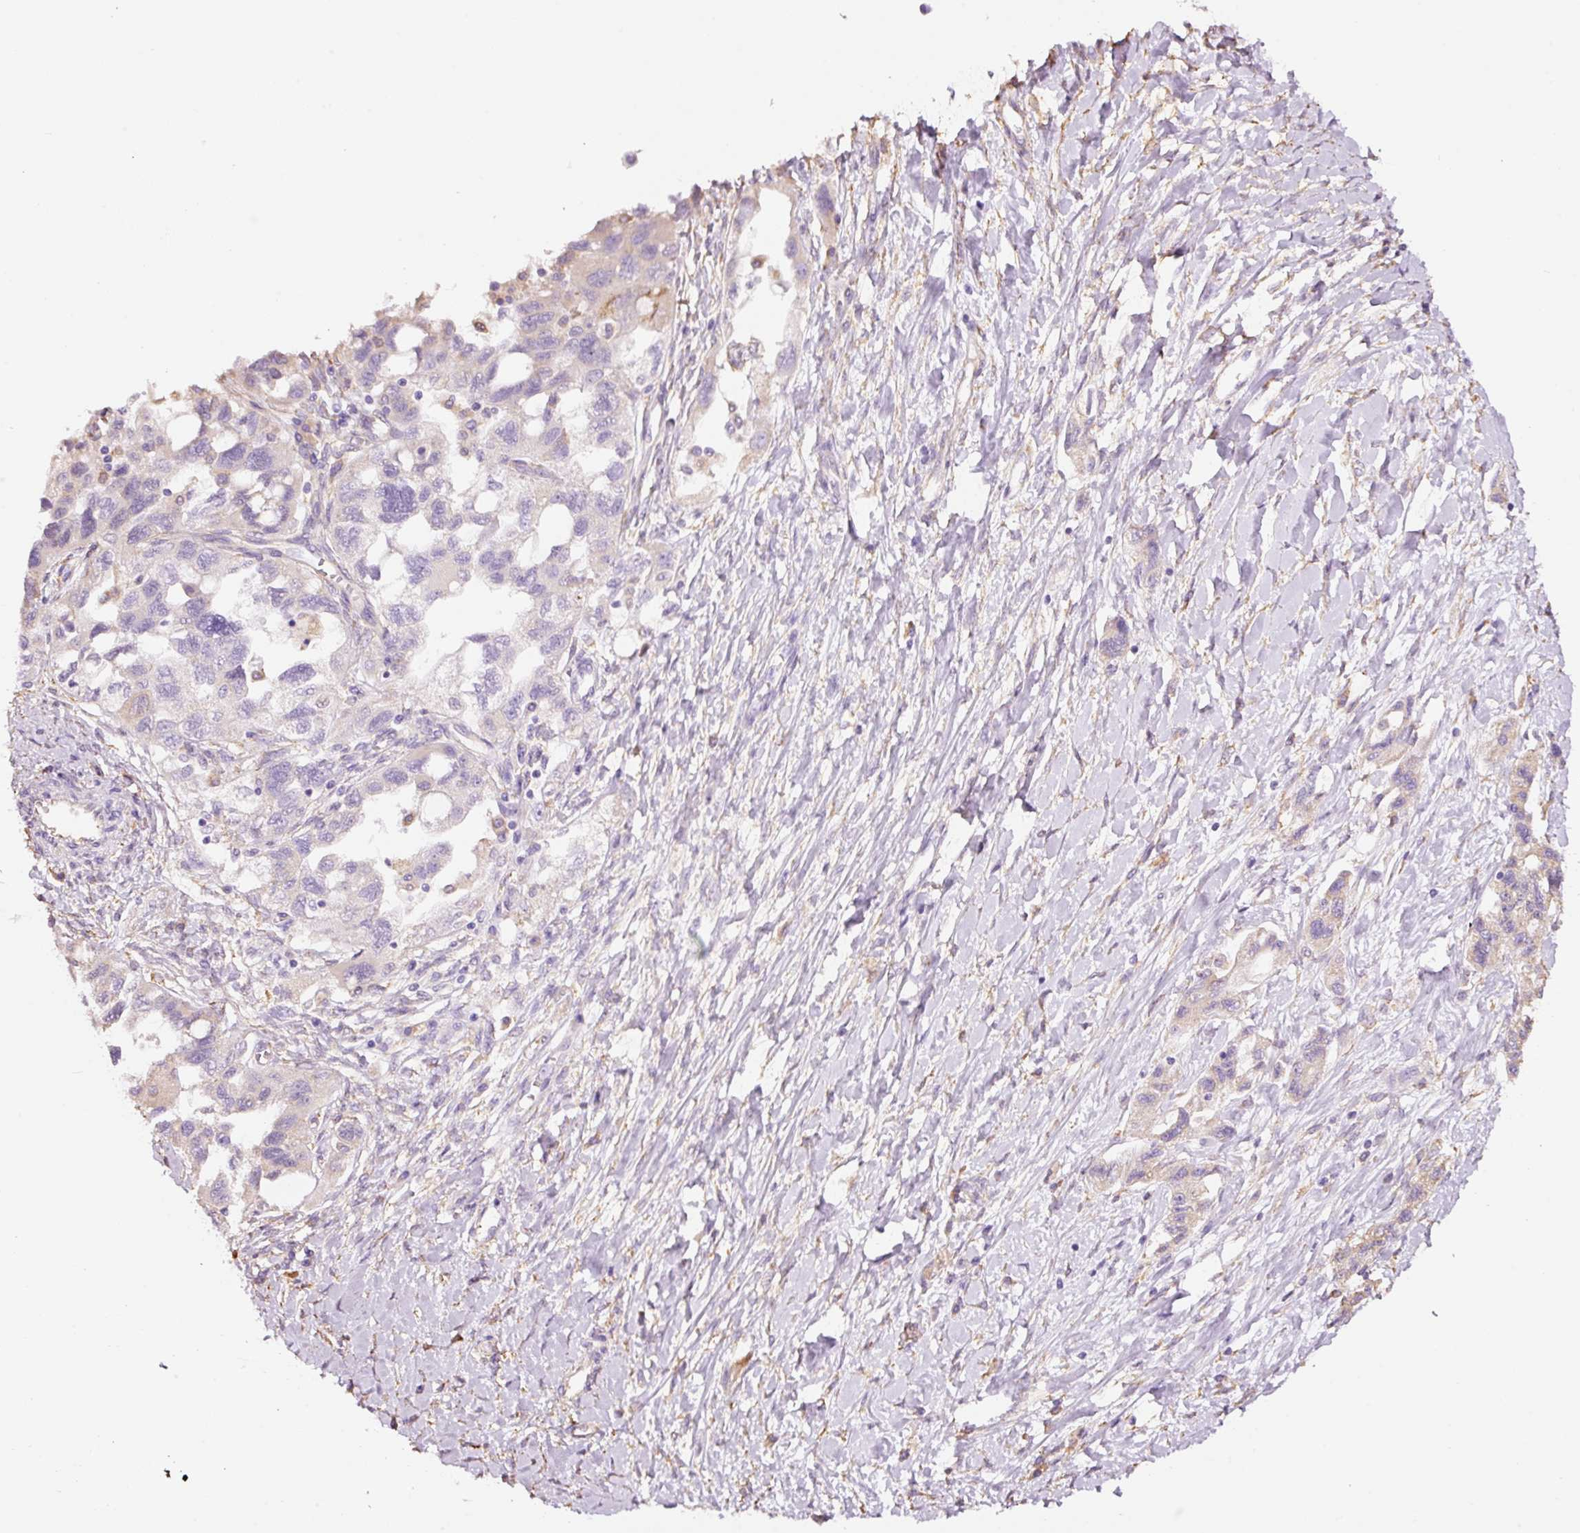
{"staining": {"intensity": "negative", "quantity": "none", "location": "none"}, "tissue": "ovarian cancer", "cell_type": "Tumor cells", "image_type": "cancer", "snomed": [{"axis": "morphology", "description": "Carcinoma, NOS"}, {"axis": "morphology", "description": "Cystadenocarcinoma, serous, NOS"}, {"axis": "topography", "description": "Ovary"}], "caption": "Ovarian serous cystadenocarcinoma was stained to show a protein in brown. There is no significant expression in tumor cells.", "gene": "GCG", "patient": {"sex": "female", "age": 69}}